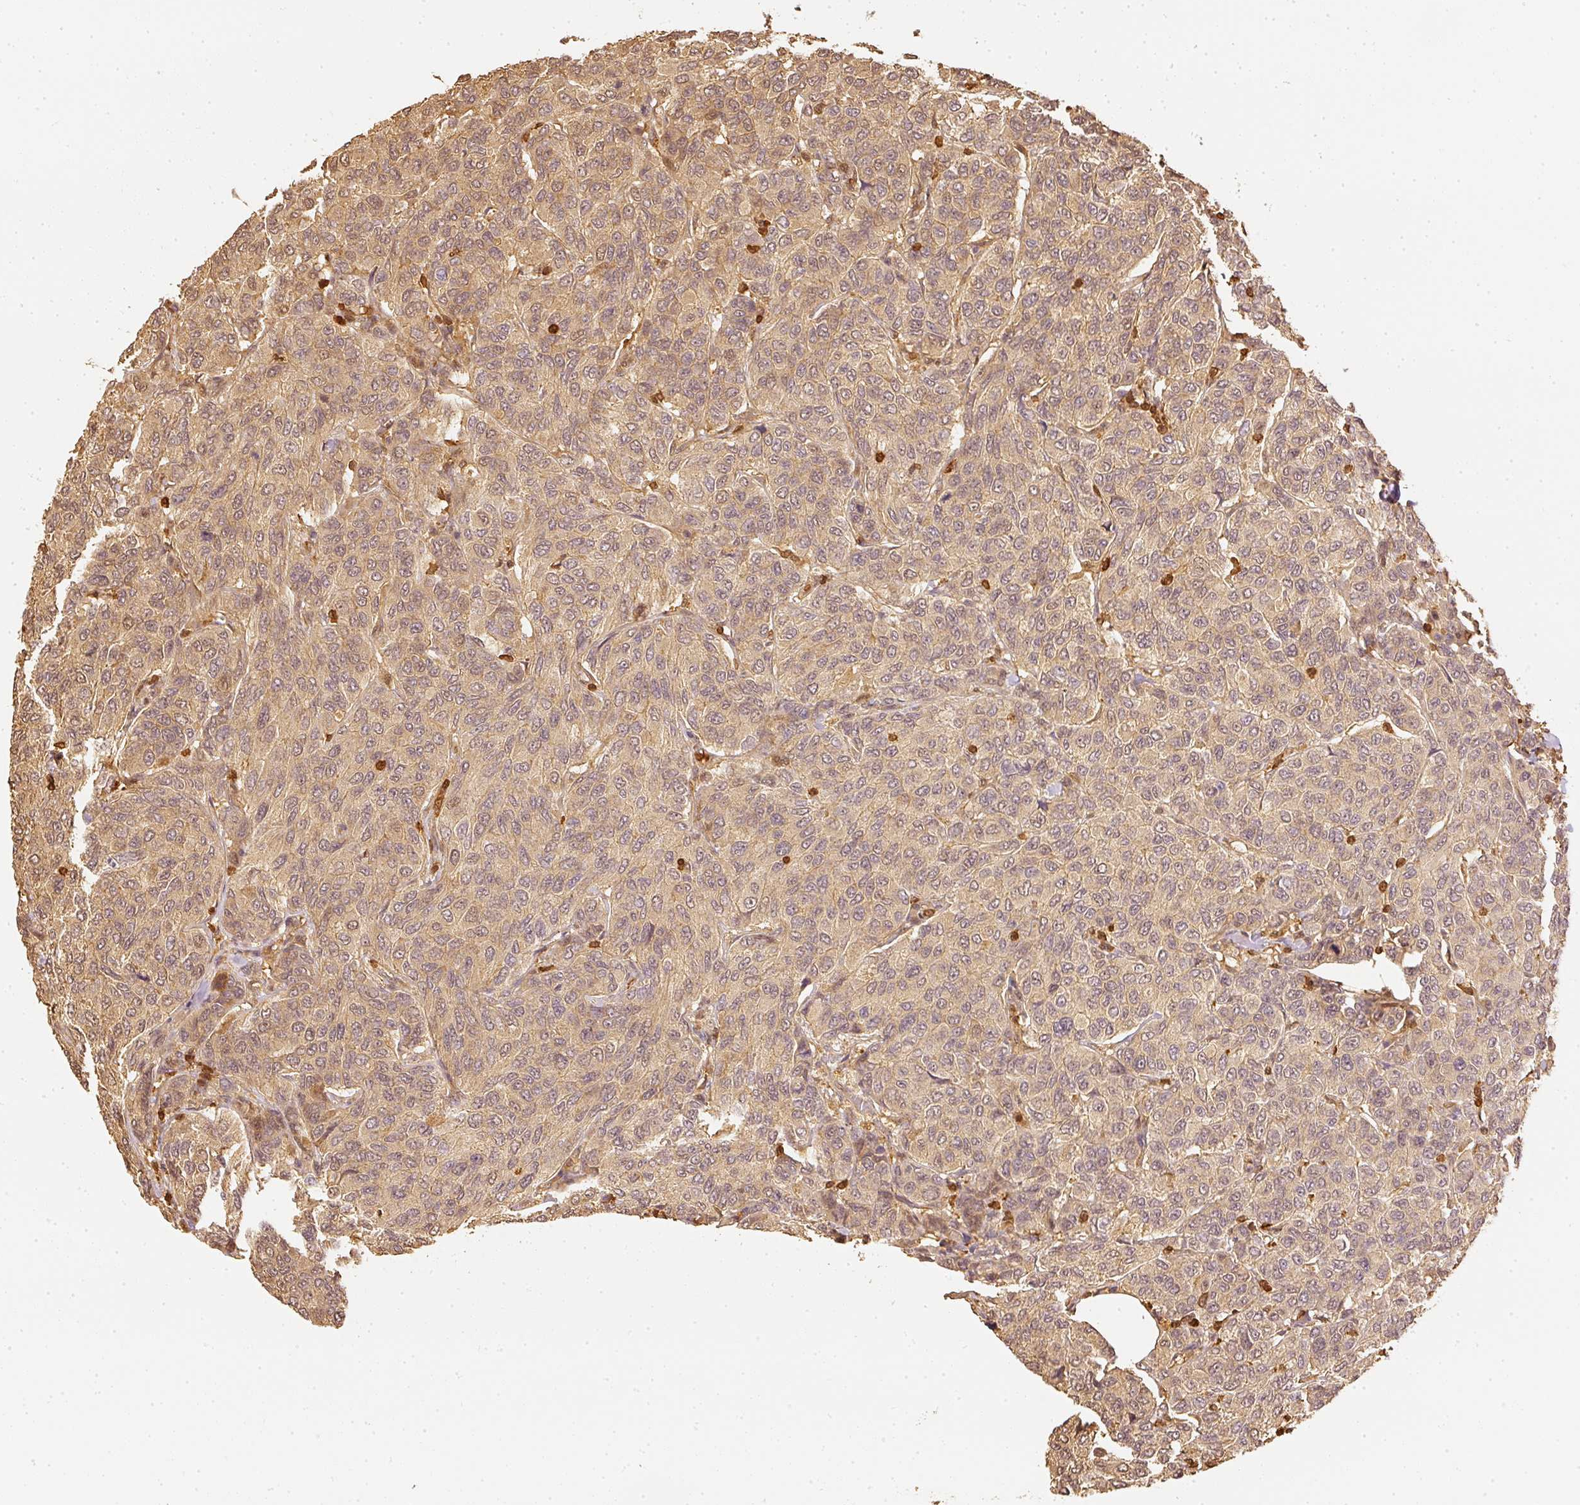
{"staining": {"intensity": "weak", "quantity": ">75%", "location": "cytoplasmic/membranous"}, "tissue": "breast cancer", "cell_type": "Tumor cells", "image_type": "cancer", "snomed": [{"axis": "morphology", "description": "Duct carcinoma"}, {"axis": "topography", "description": "Breast"}], "caption": "Protein expression analysis of human breast infiltrating ductal carcinoma reveals weak cytoplasmic/membranous staining in approximately >75% of tumor cells.", "gene": "PFN1", "patient": {"sex": "female", "age": 55}}